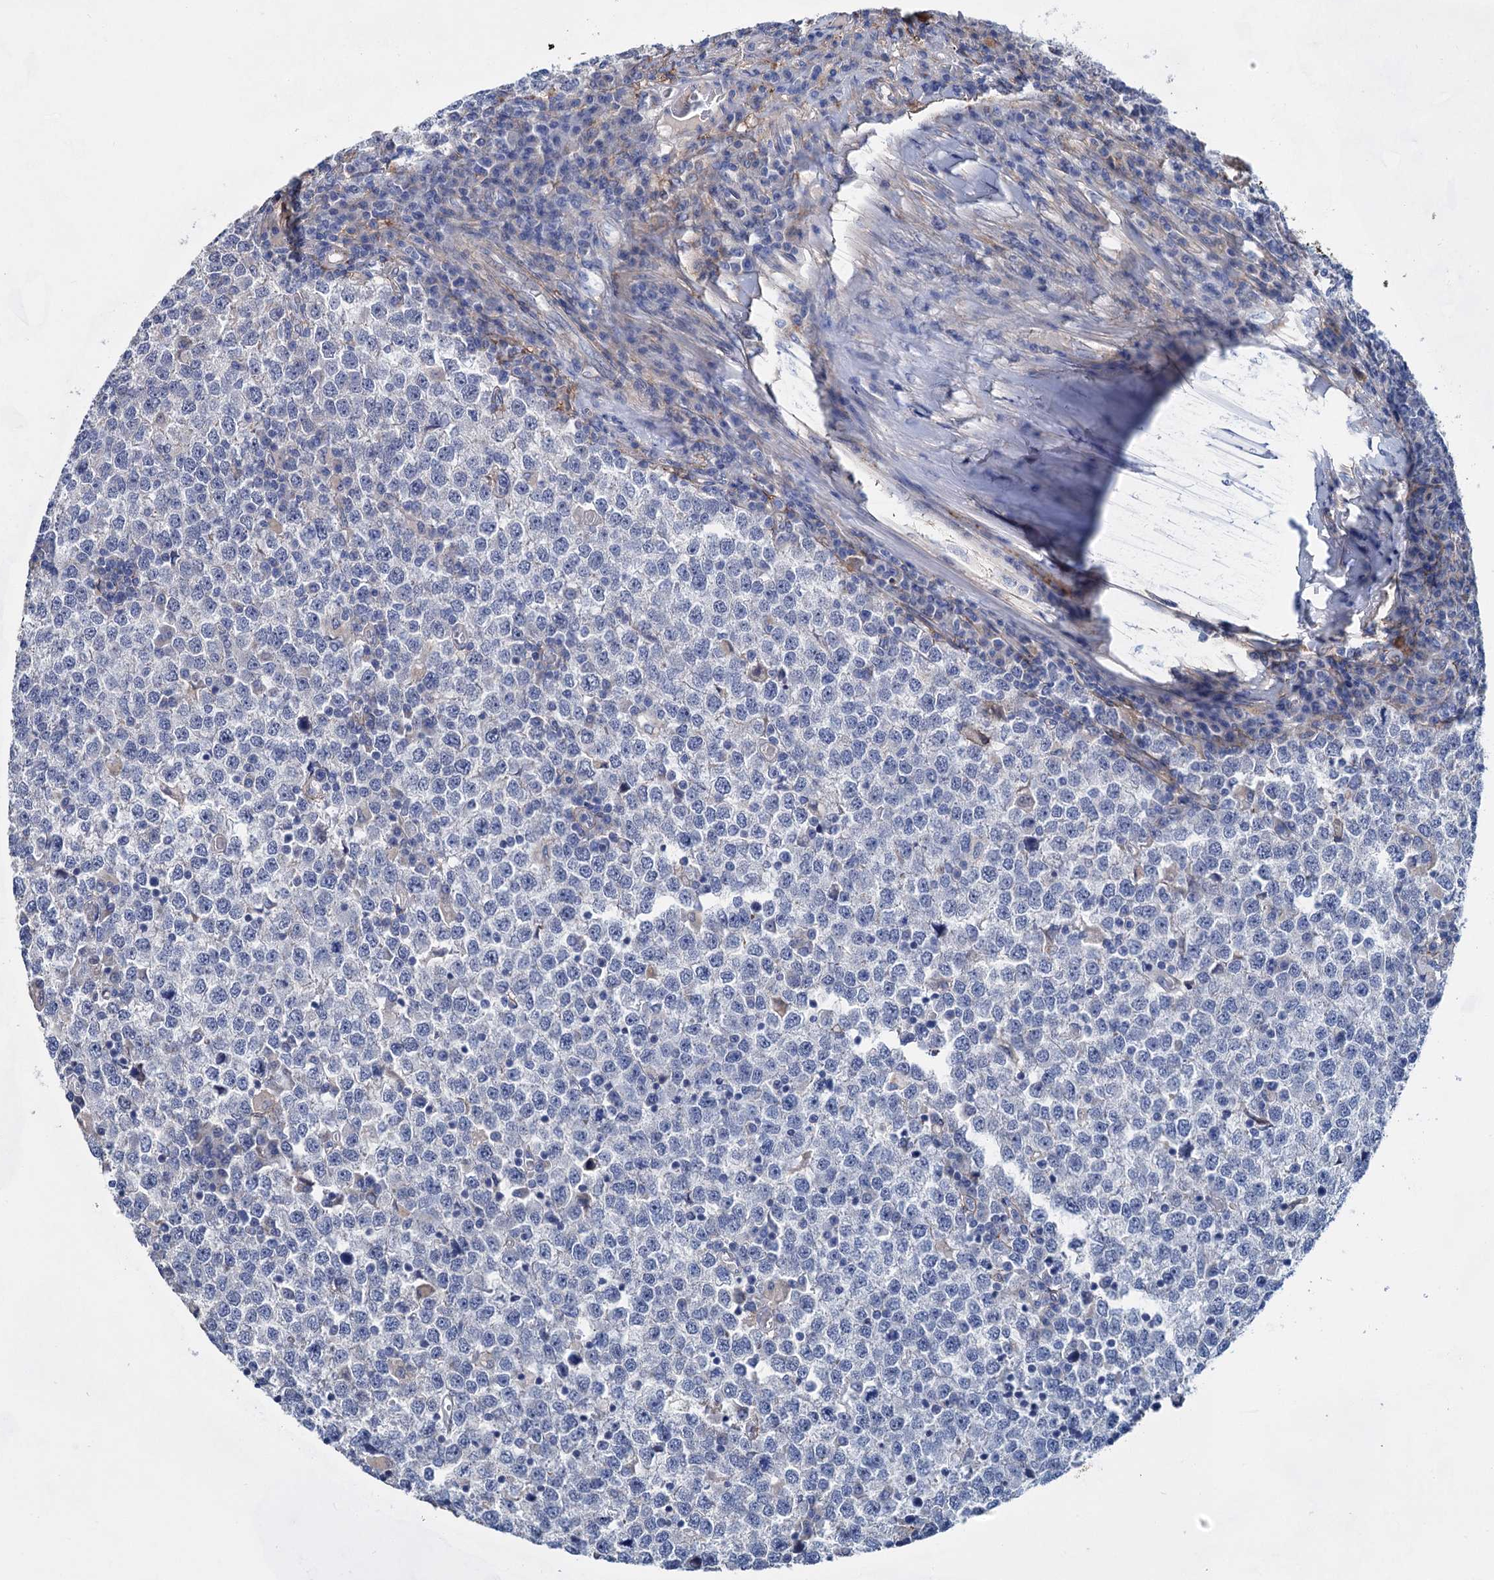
{"staining": {"intensity": "negative", "quantity": "none", "location": "none"}, "tissue": "testis cancer", "cell_type": "Tumor cells", "image_type": "cancer", "snomed": [{"axis": "morphology", "description": "Seminoma, NOS"}, {"axis": "topography", "description": "Testis"}], "caption": "Tumor cells show no significant protein expression in testis cancer (seminoma).", "gene": "GPR155", "patient": {"sex": "male", "age": 65}}